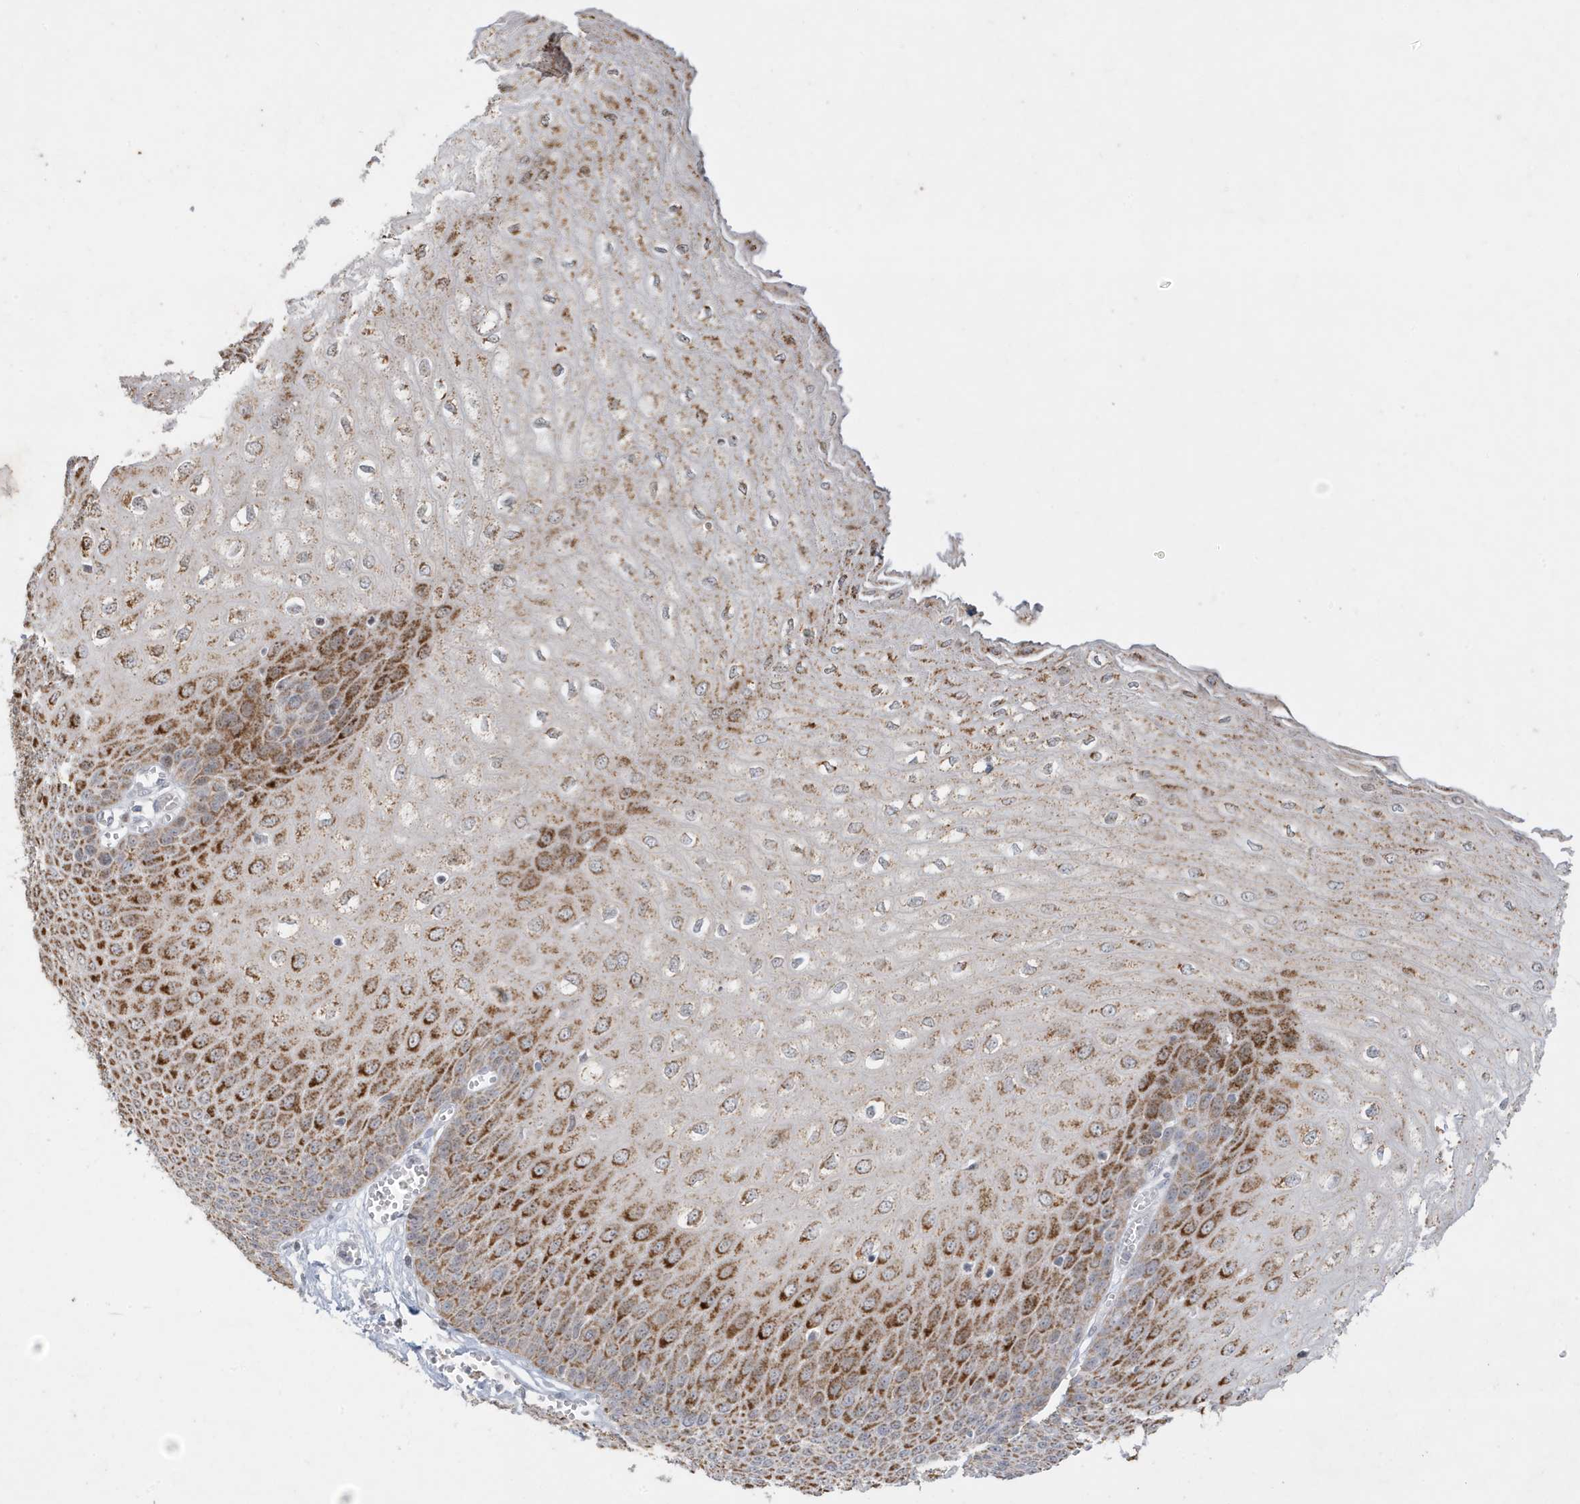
{"staining": {"intensity": "moderate", "quantity": ">75%", "location": "cytoplasmic/membranous"}, "tissue": "esophagus", "cell_type": "Squamous epithelial cells", "image_type": "normal", "snomed": [{"axis": "morphology", "description": "Normal tissue, NOS"}, {"axis": "topography", "description": "Esophagus"}], "caption": "High-magnification brightfield microscopy of unremarkable esophagus stained with DAB (3,3'-diaminobenzidine) (brown) and counterstained with hematoxylin (blue). squamous epithelial cells exhibit moderate cytoplasmic/membranous staining is appreciated in about>75% of cells.", "gene": "FNDC1", "patient": {"sex": "male", "age": 60}}